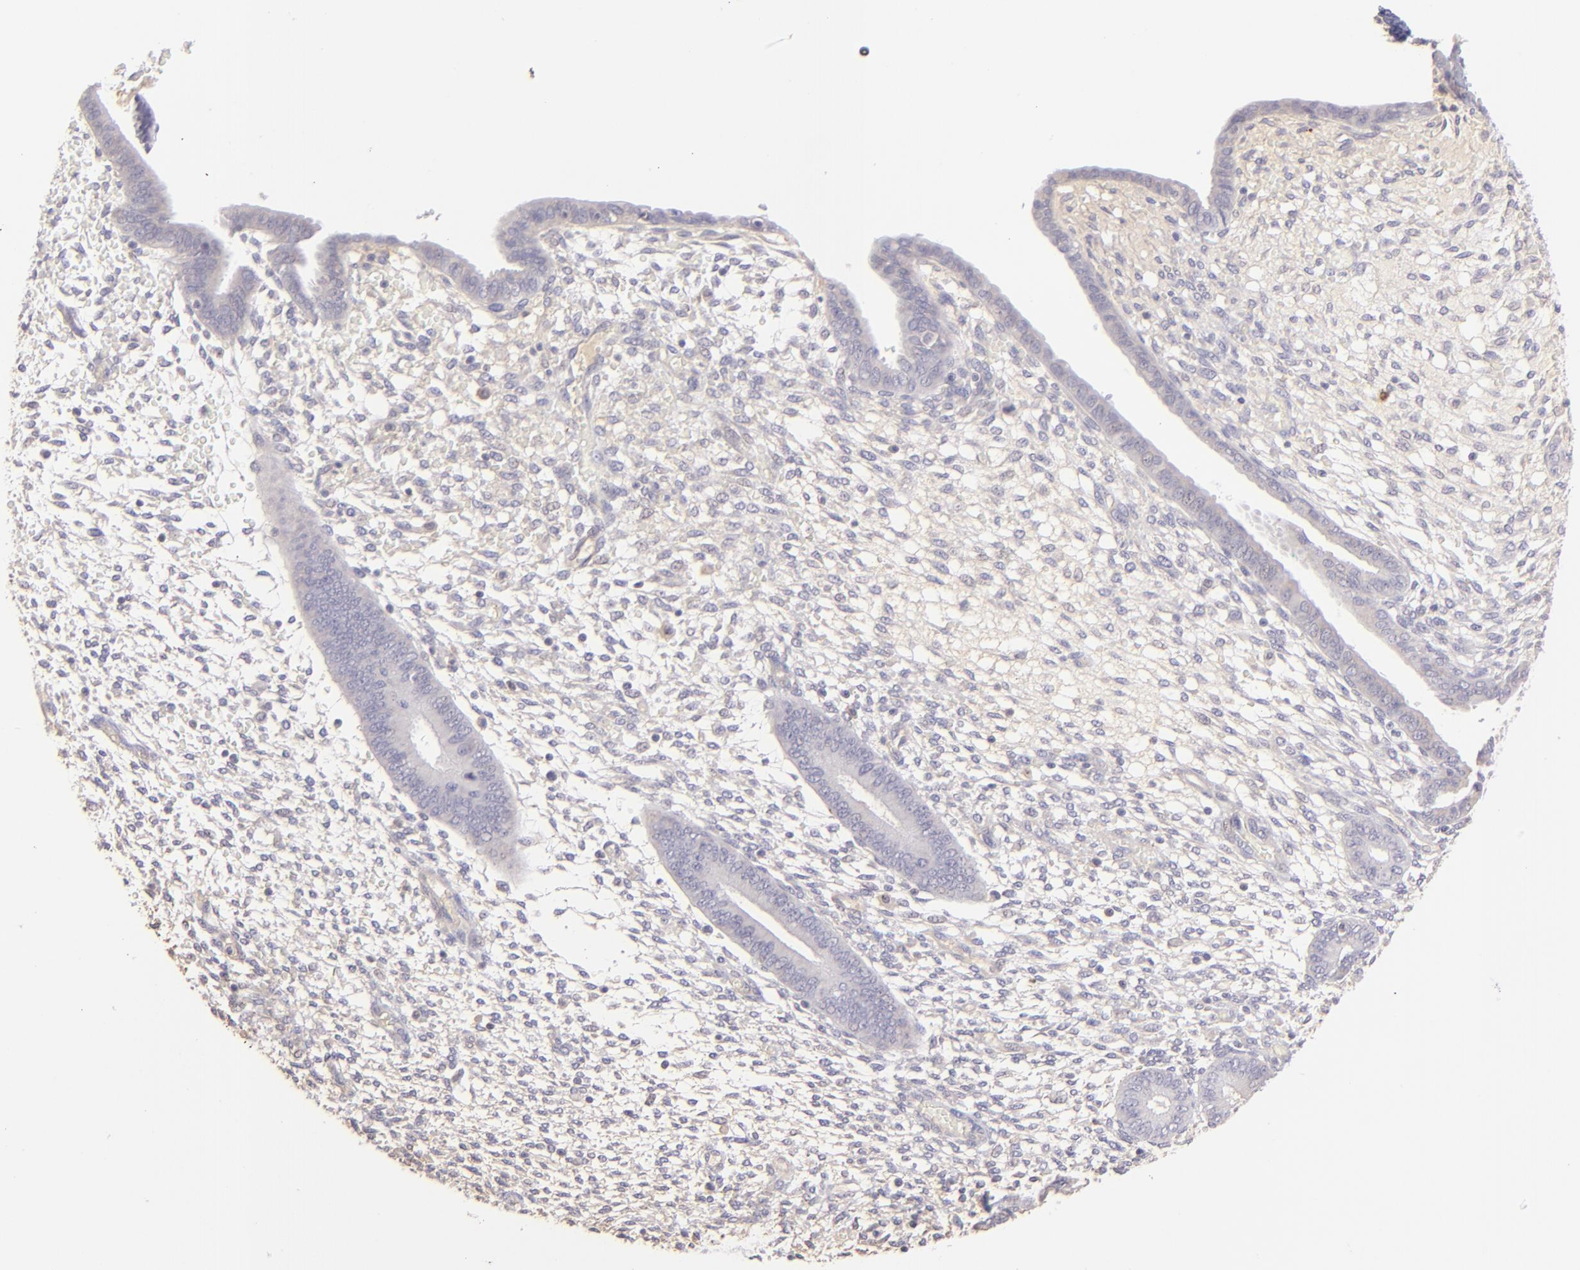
{"staining": {"intensity": "negative", "quantity": "none", "location": "none"}, "tissue": "endometrium", "cell_type": "Cells in endometrial stroma", "image_type": "normal", "snomed": [{"axis": "morphology", "description": "Normal tissue, NOS"}, {"axis": "topography", "description": "Endometrium"}], "caption": "Protein analysis of benign endometrium reveals no significant expression in cells in endometrial stroma.", "gene": "MAGEA1", "patient": {"sex": "female", "age": 42}}